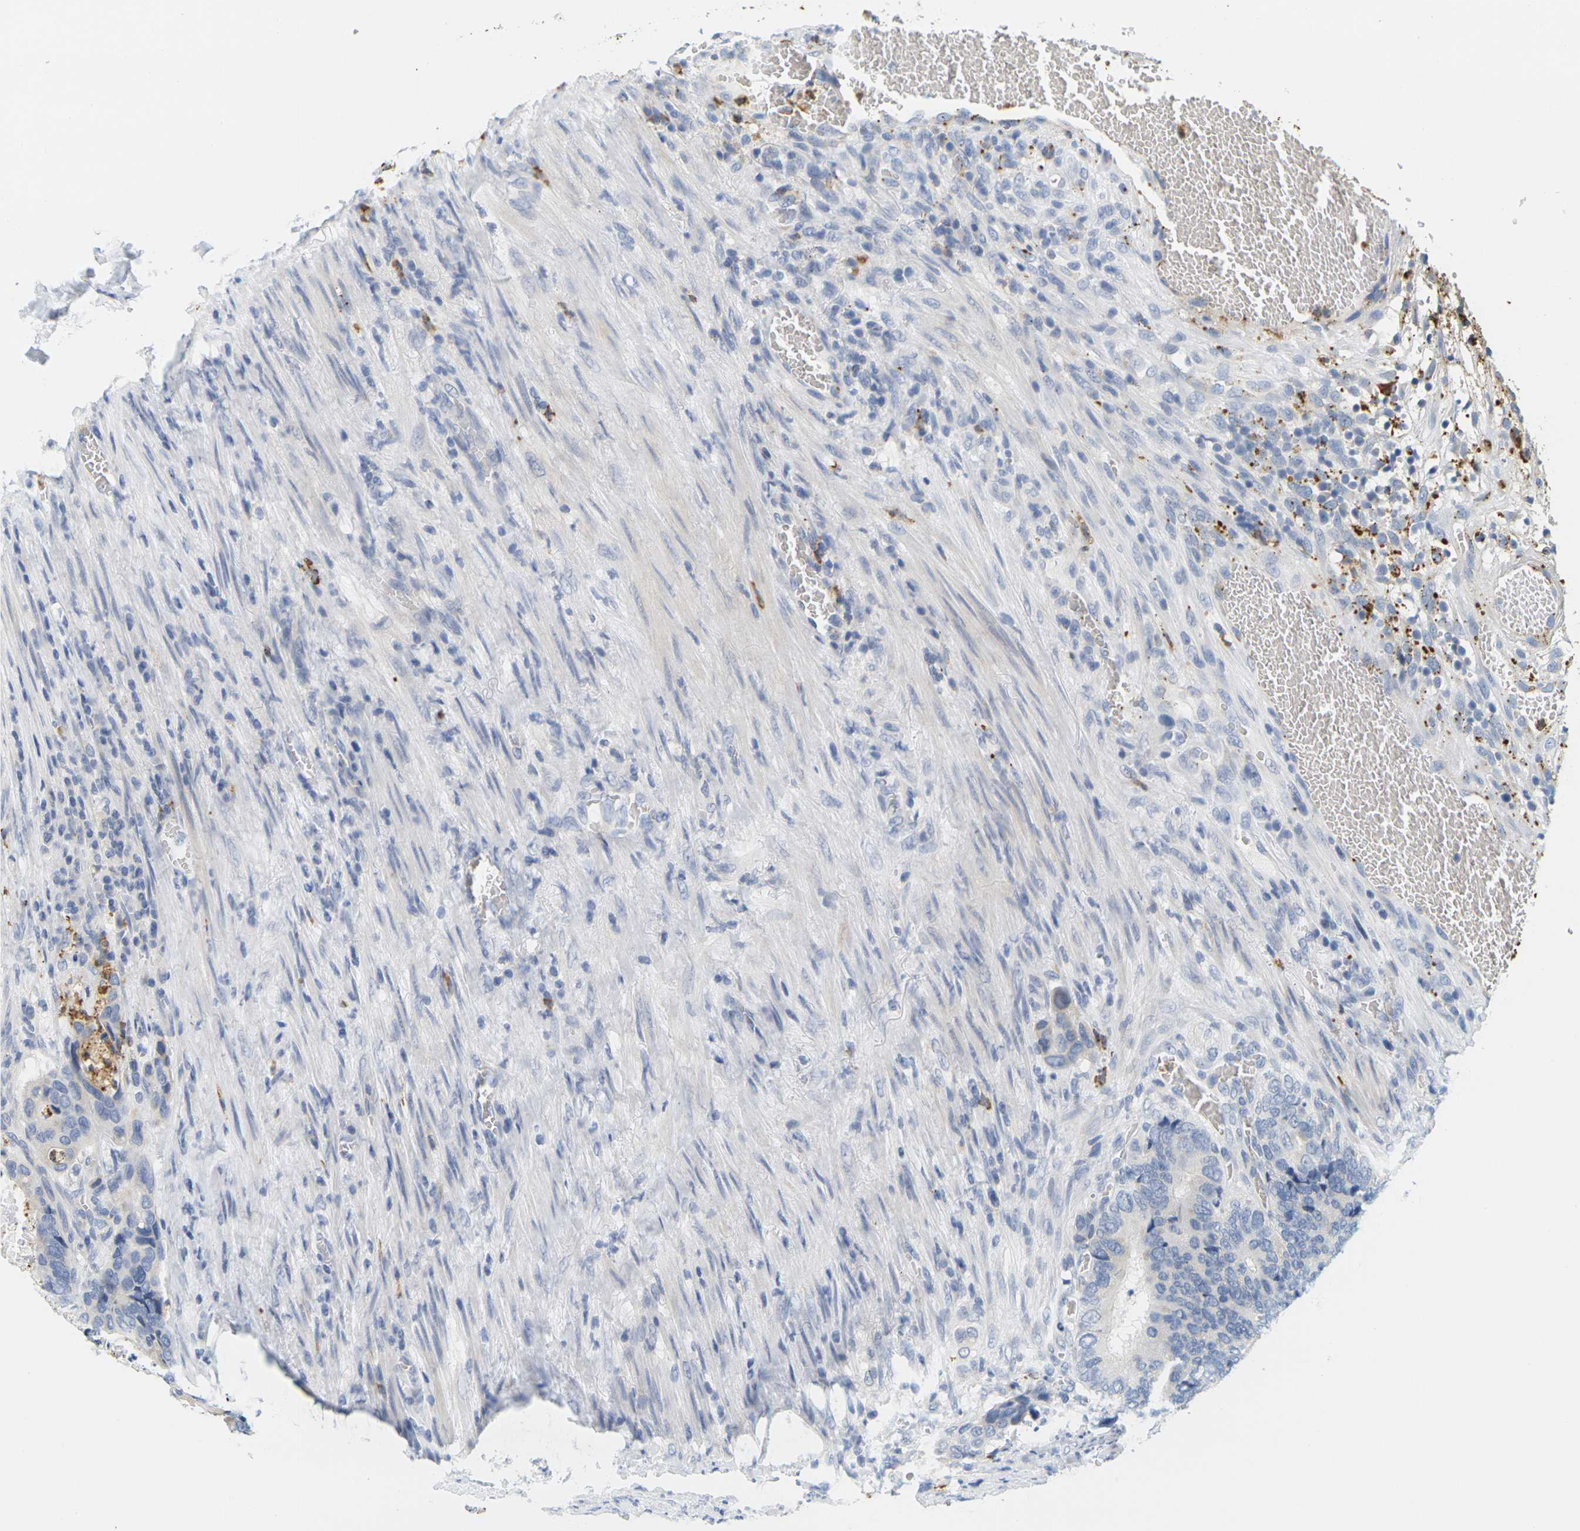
{"staining": {"intensity": "negative", "quantity": "none", "location": "none"}, "tissue": "colorectal cancer", "cell_type": "Tumor cells", "image_type": "cancer", "snomed": [{"axis": "morphology", "description": "Adenocarcinoma, NOS"}, {"axis": "topography", "description": "Colon"}], "caption": "Immunohistochemical staining of human colorectal adenocarcinoma demonstrates no significant positivity in tumor cells.", "gene": "KLK5", "patient": {"sex": "male", "age": 72}}